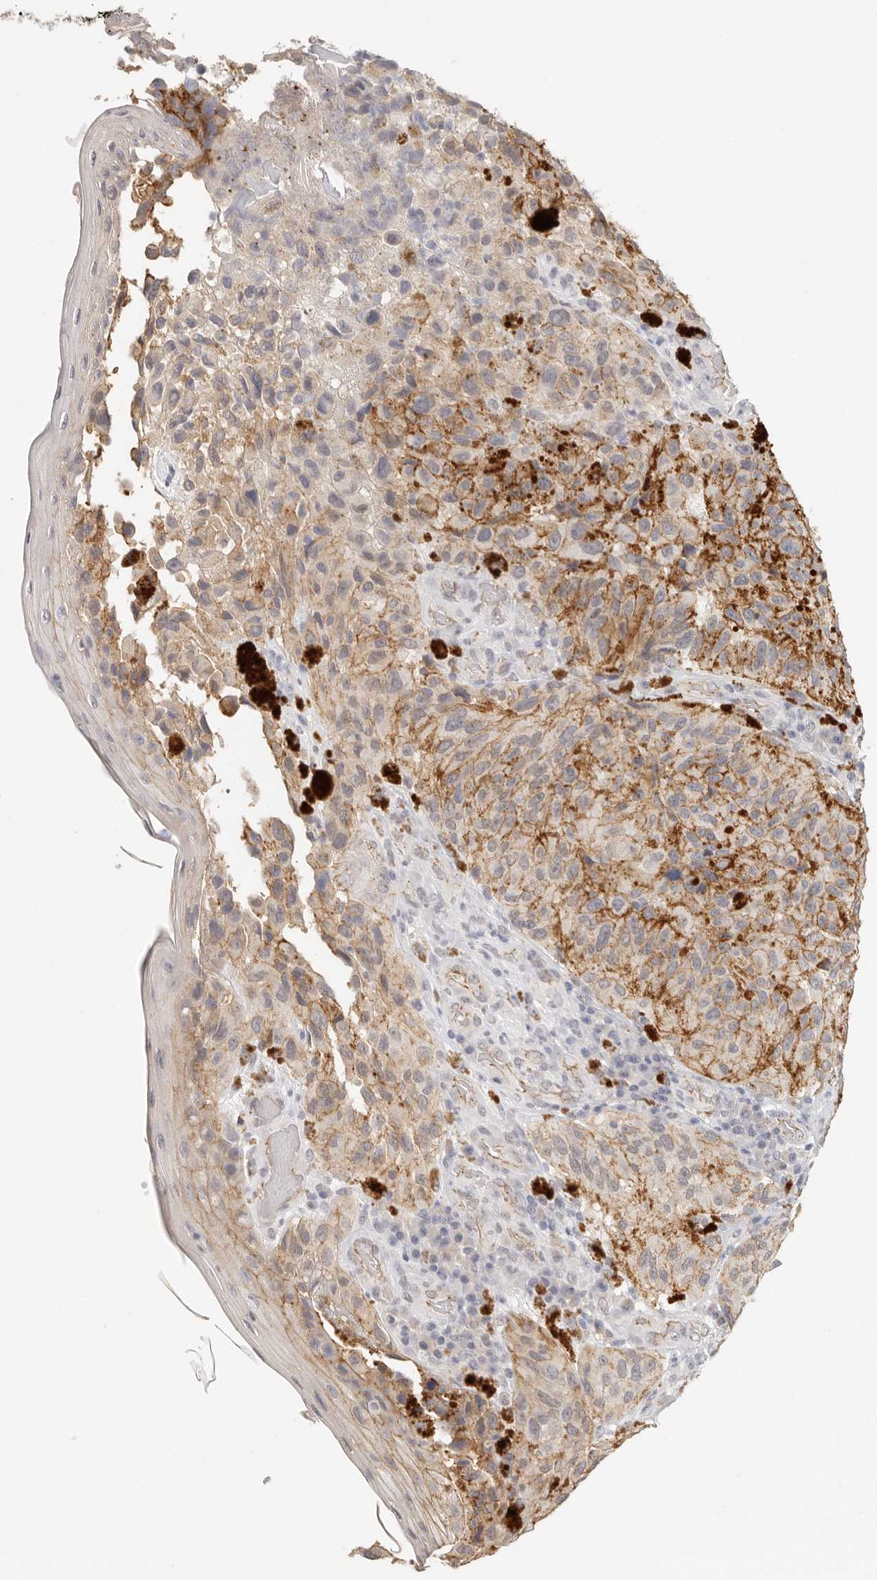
{"staining": {"intensity": "moderate", "quantity": "25%-75%", "location": "cytoplasmic/membranous"}, "tissue": "melanoma", "cell_type": "Tumor cells", "image_type": "cancer", "snomed": [{"axis": "morphology", "description": "Malignant melanoma, NOS"}, {"axis": "topography", "description": "Skin"}], "caption": "Malignant melanoma tissue shows moderate cytoplasmic/membranous expression in approximately 25%-75% of tumor cells, visualized by immunohistochemistry. The staining is performed using DAB brown chromogen to label protein expression. The nuclei are counter-stained blue using hematoxylin.", "gene": "ANXA9", "patient": {"sex": "female", "age": 73}}